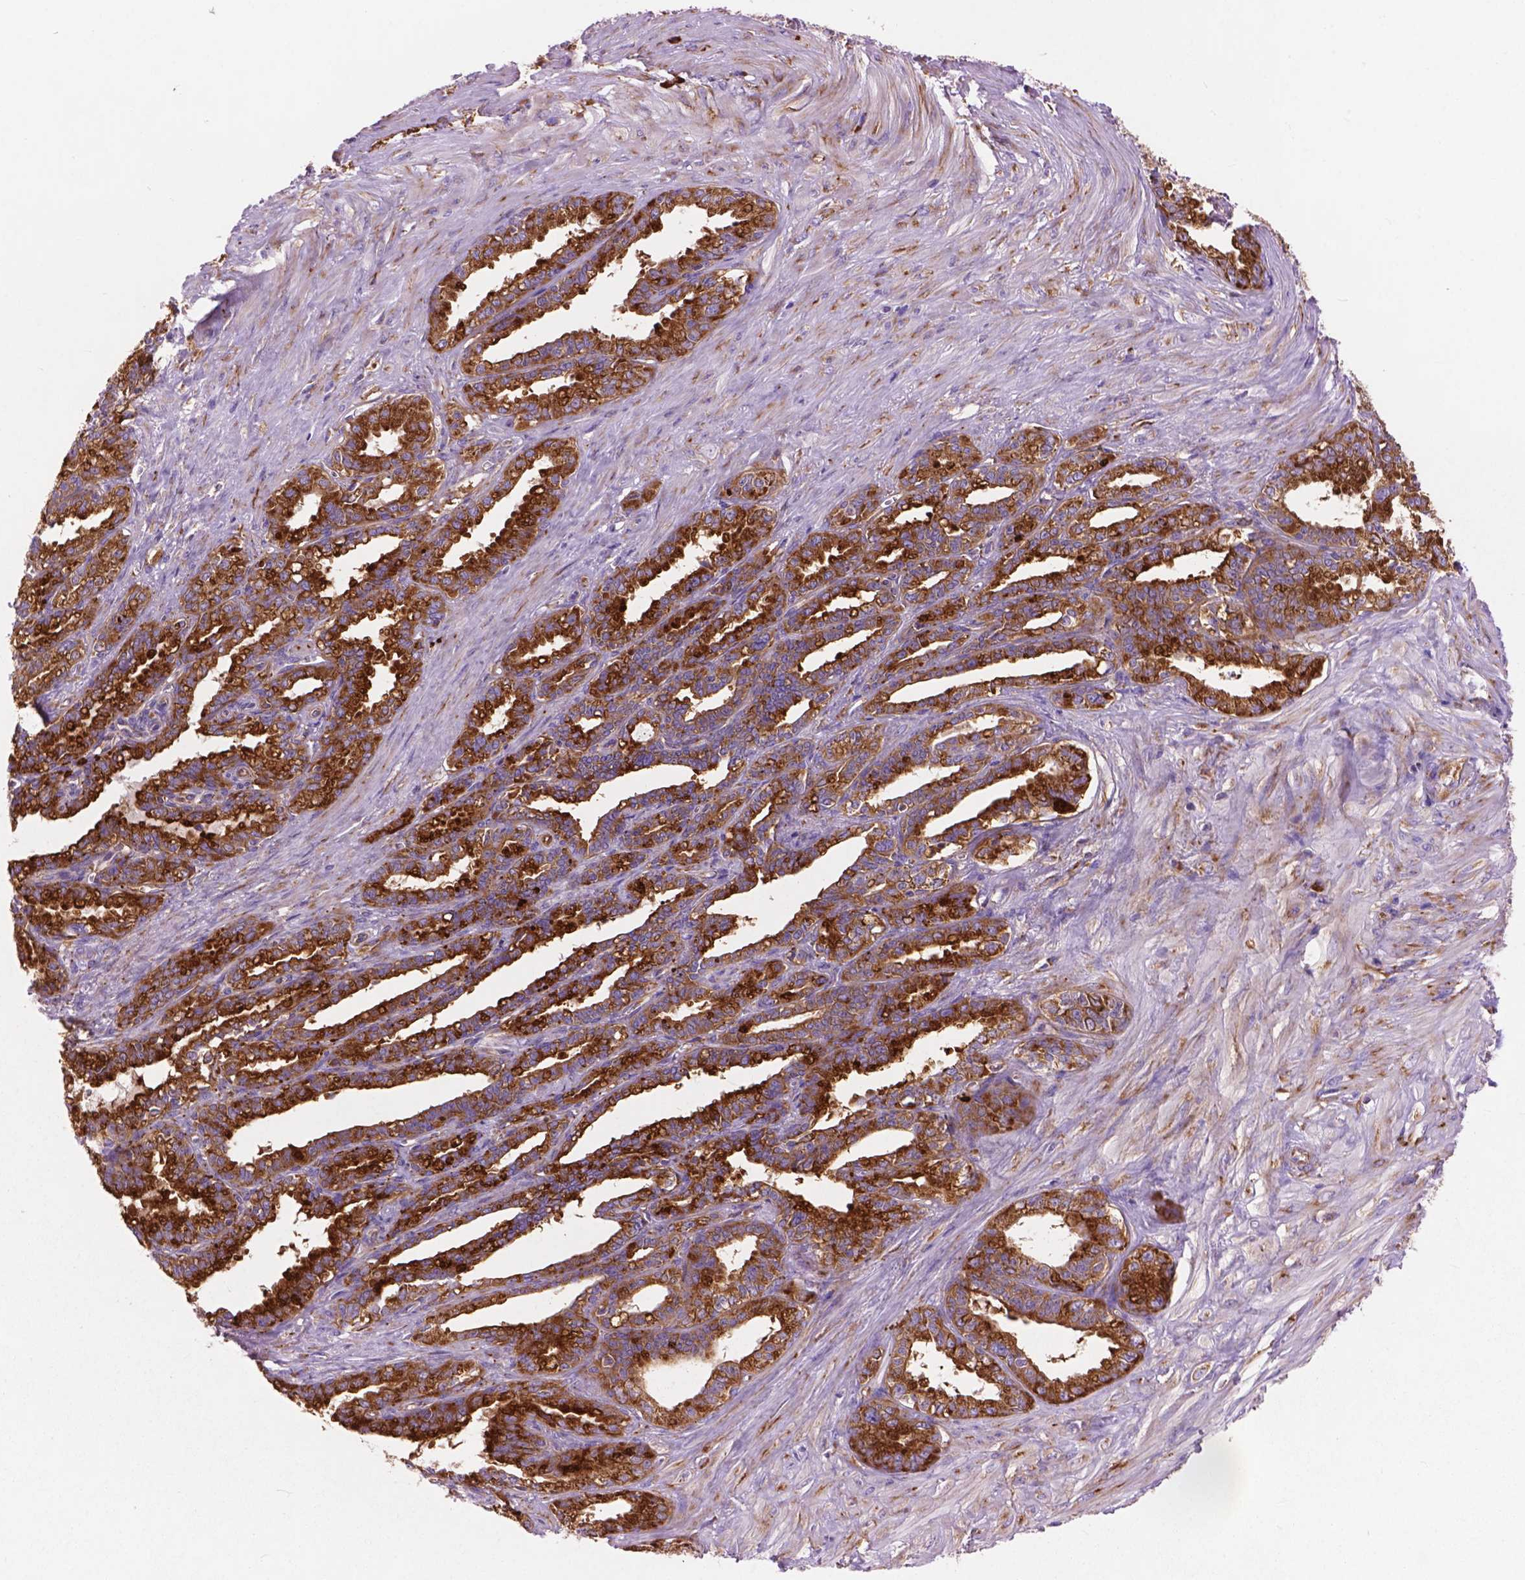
{"staining": {"intensity": "moderate", "quantity": ">75%", "location": "cytoplasmic/membranous"}, "tissue": "seminal vesicle", "cell_type": "Glandular cells", "image_type": "normal", "snomed": [{"axis": "morphology", "description": "Normal tissue, NOS"}, {"axis": "morphology", "description": "Urothelial carcinoma, NOS"}, {"axis": "topography", "description": "Urinary bladder"}, {"axis": "topography", "description": "Seminal veicle"}], "caption": "Unremarkable seminal vesicle shows moderate cytoplasmic/membranous expression in about >75% of glandular cells (IHC, brightfield microscopy, high magnification)..", "gene": "RPL37A", "patient": {"sex": "male", "age": 76}}